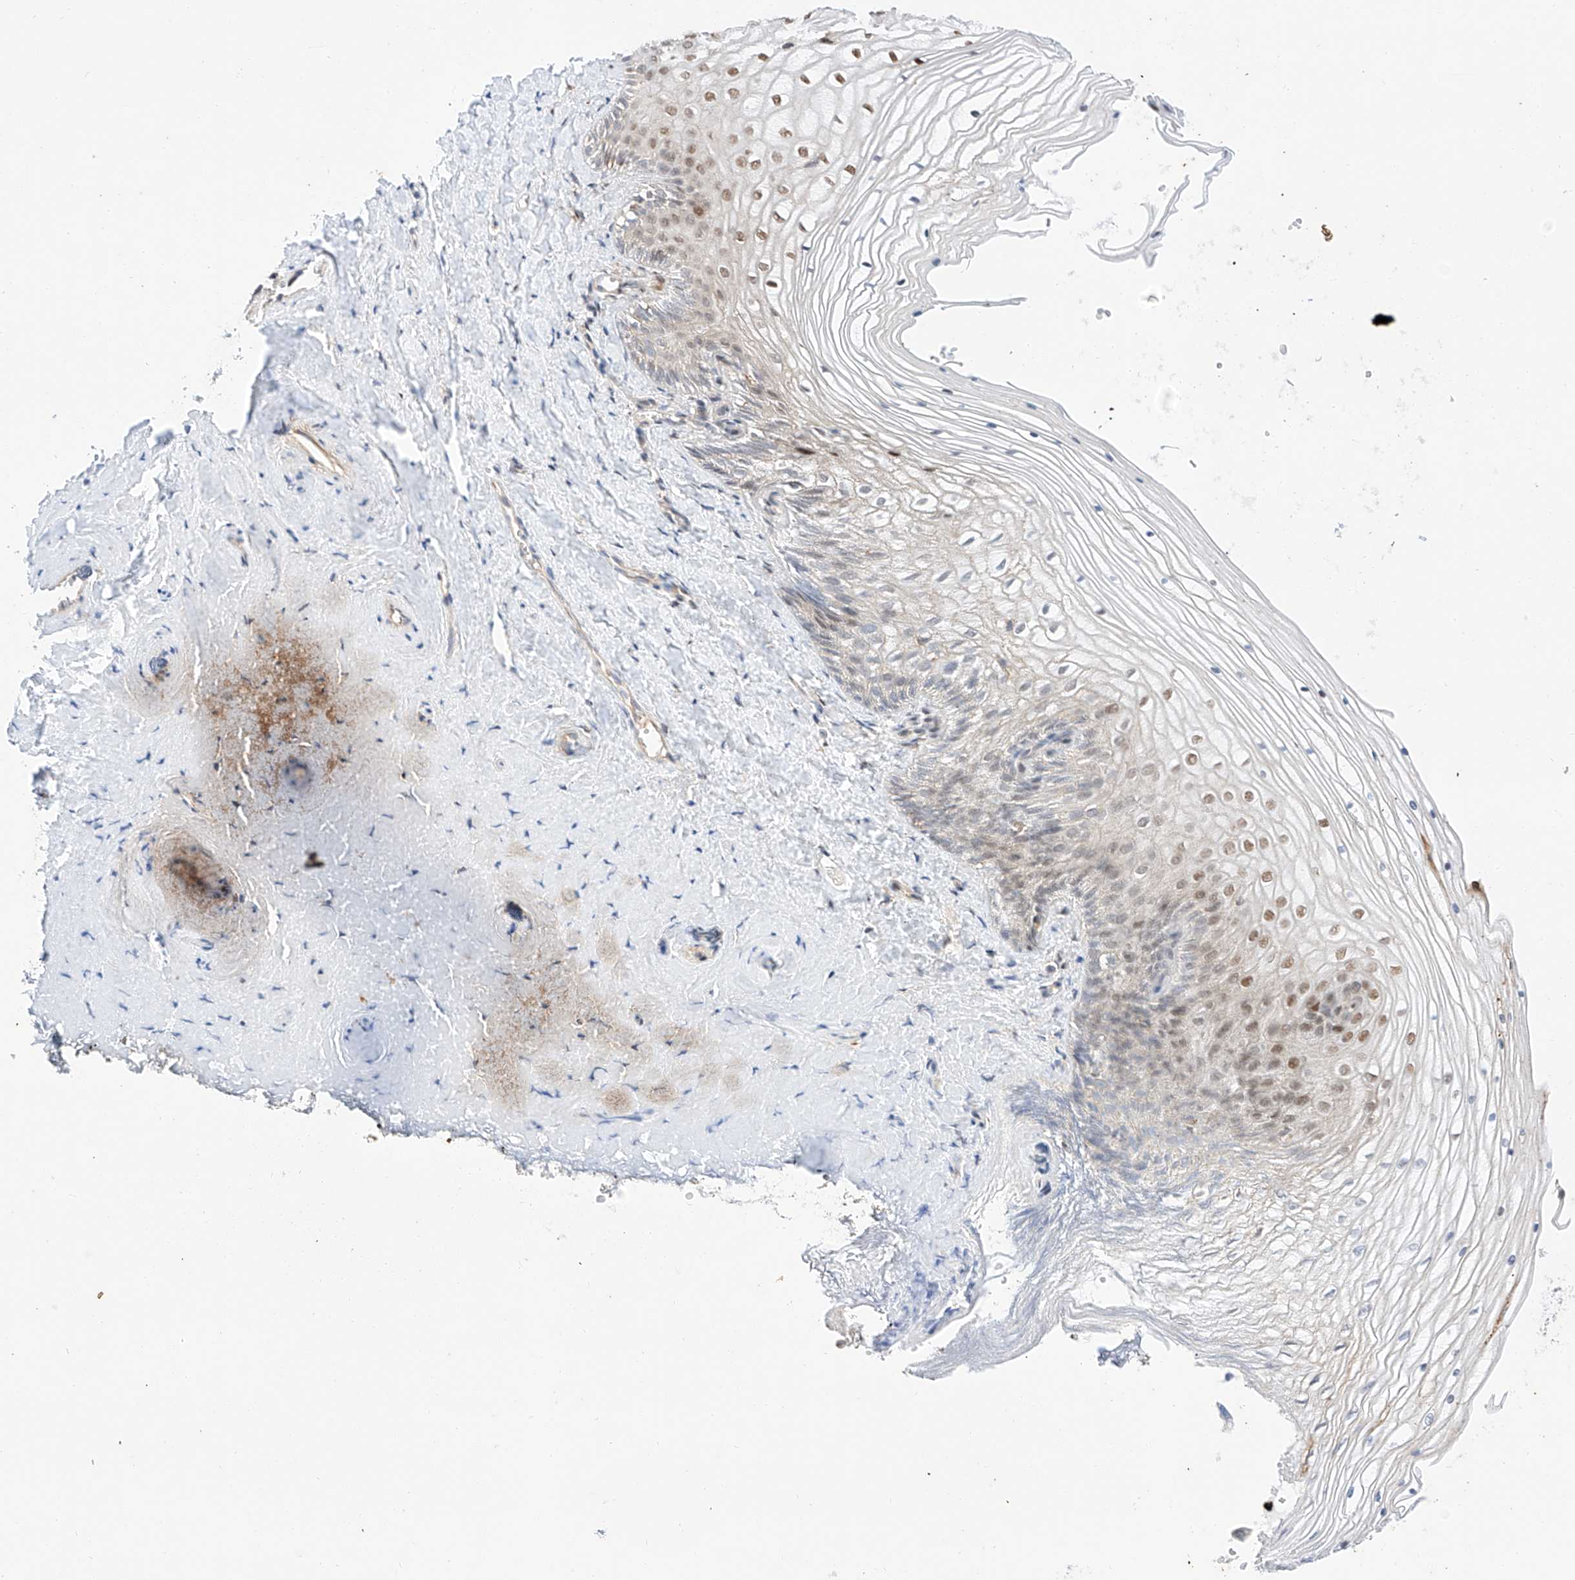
{"staining": {"intensity": "strong", "quantity": "25%-75%", "location": "nuclear"}, "tissue": "vagina", "cell_type": "Squamous epithelial cells", "image_type": "normal", "snomed": [{"axis": "morphology", "description": "Normal tissue, NOS"}, {"axis": "topography", "description": "Vagina"}, {"axis": "topography", "description": "Cervix"}], "caption": "Immunohistochemistry (IHC) of benign human vagina shows high levels of strong nuclear positivity in about 25%-75% of squamous epithelial cells.", "gene": "HDAC9", "patient": {"sex": "female", "age": 40}}